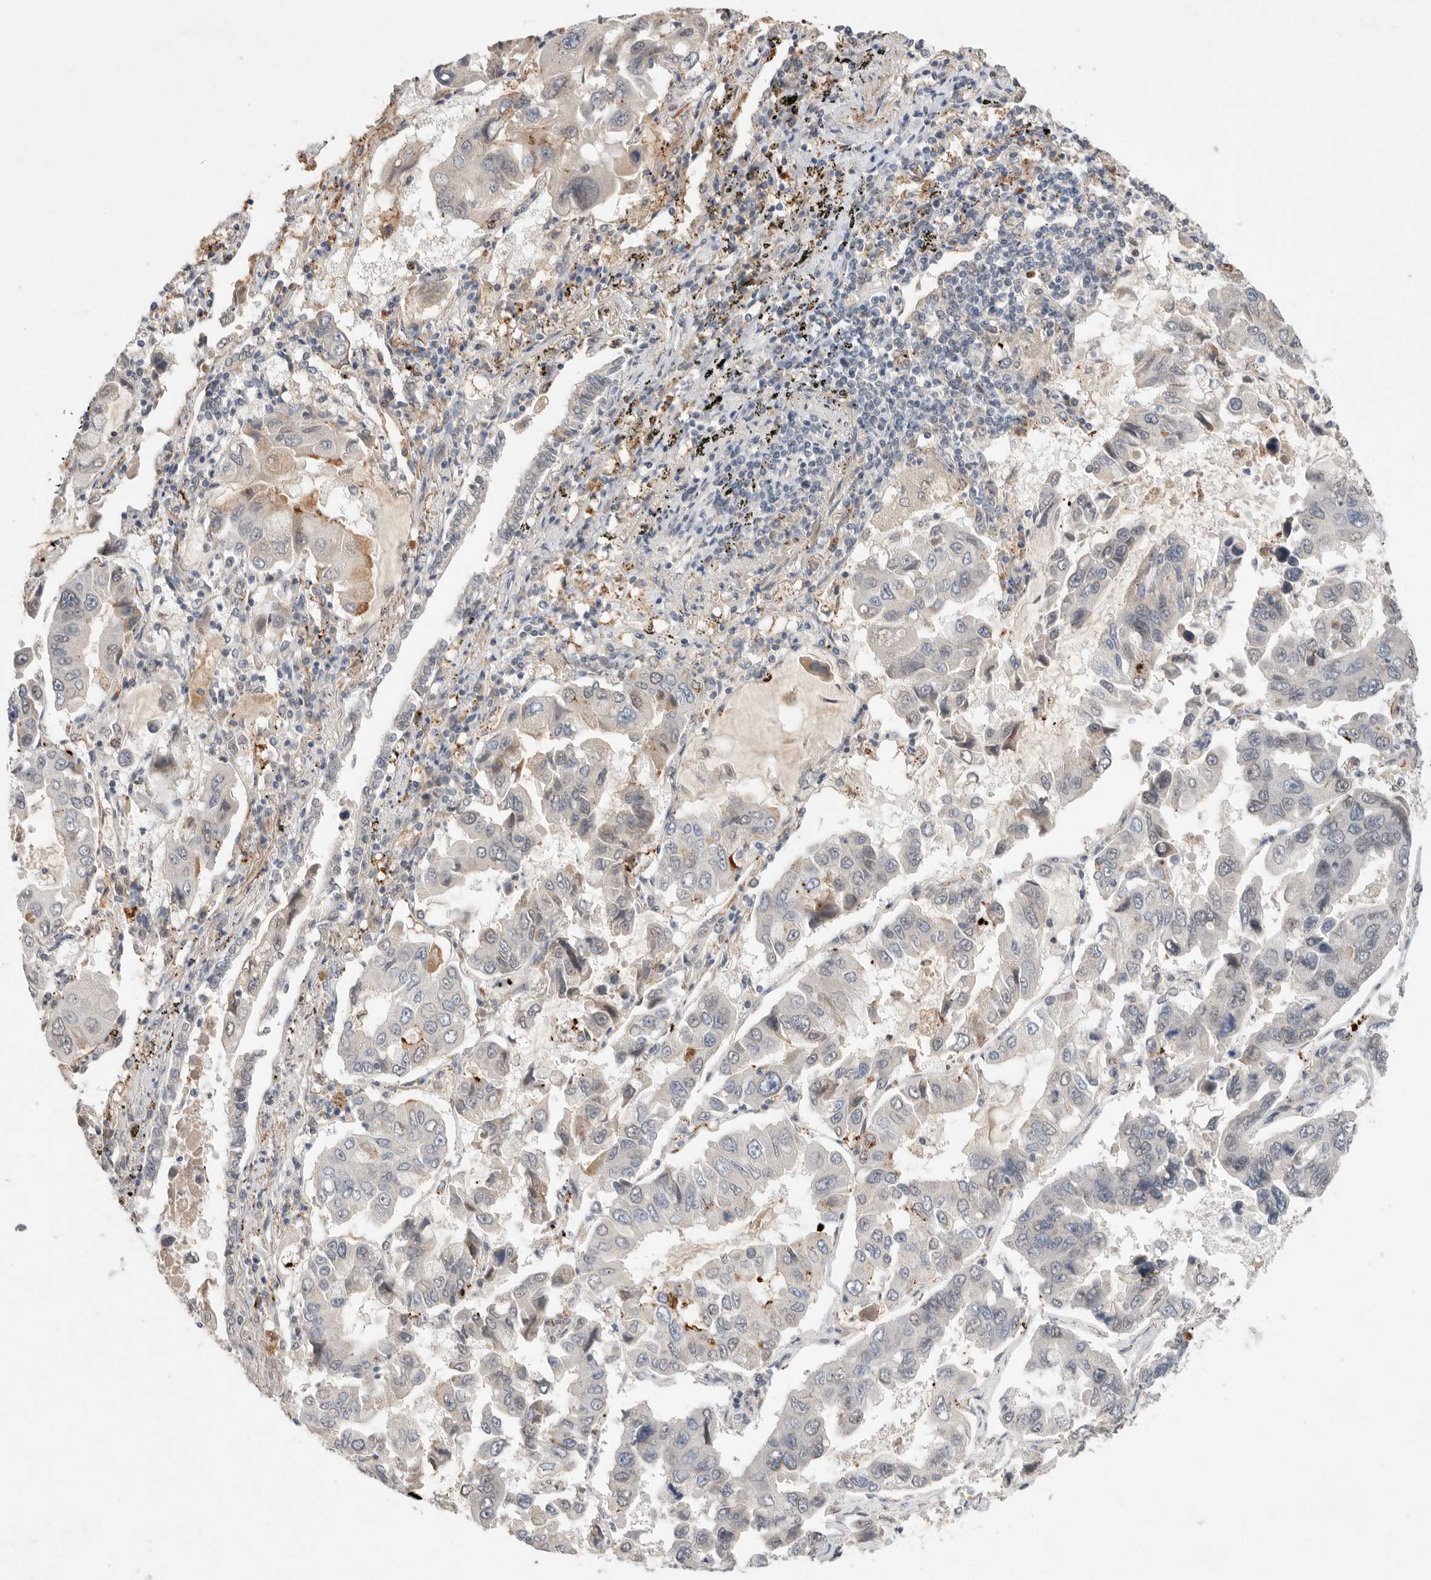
{"staining": {"intensity": "negative", "quantity": "none", "location": "none"}, "tissue": "lung cancer", "cell_type": "Tumor cells", "image_type": "cancer", "snomed": [{"axis": "morphology", "description": "Adenocarcinoma, NOS"}, {"axis": "topography", "description": "Lung"}], "caption": "Tumor cells show no significant staining in lung adenocarcinoma.", "gene": "LEMD3", "patient": {"sex": "male", "age": 64}}